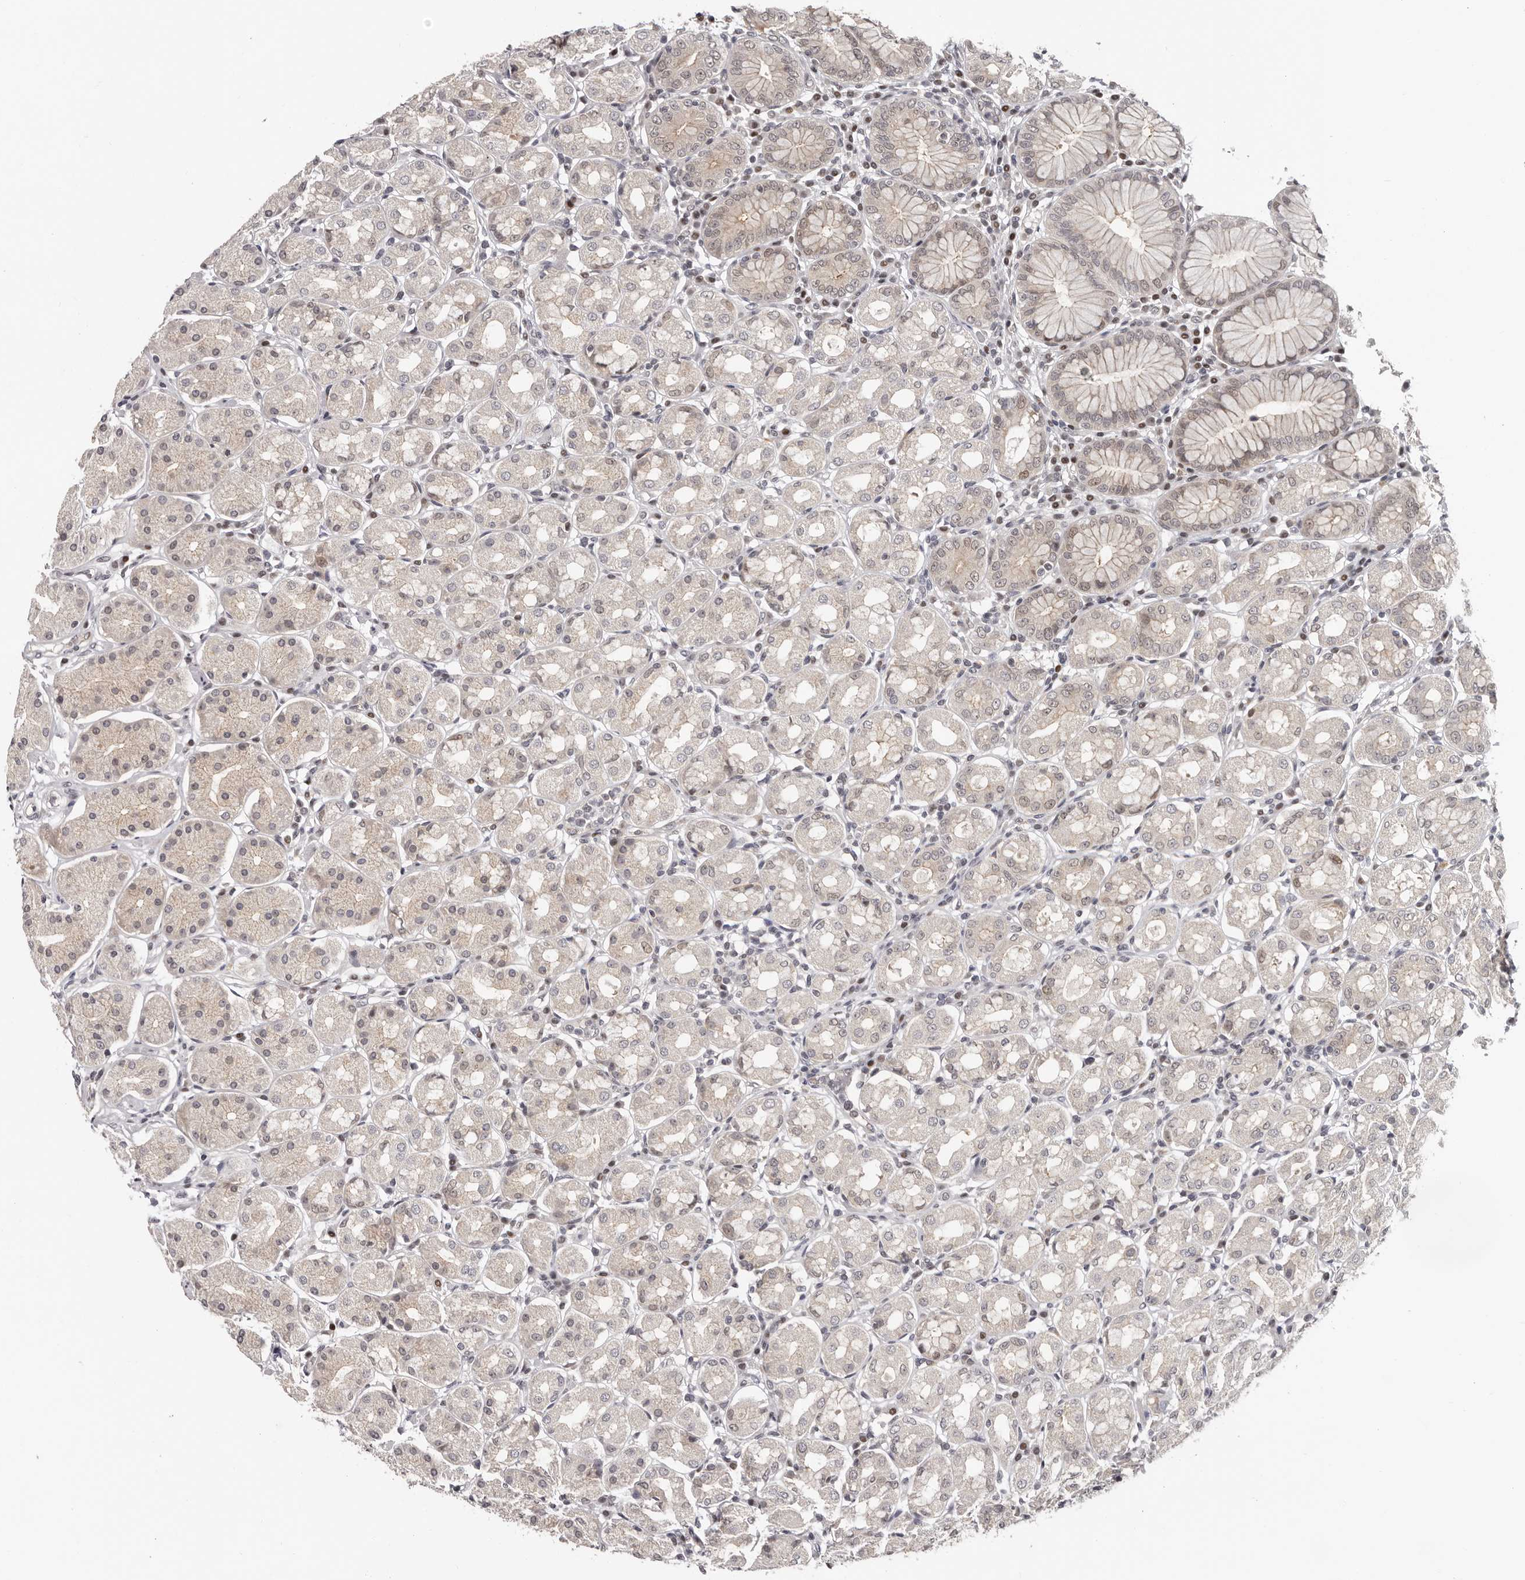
{"staining": {"intensity": "weak", "quantity": "<25%", "location": "cytoplasmic/membranous,nuclear"}, "tissue": "stomach", "cell_type": "Glandular cells", "image_type": "normal", "snomed": [{"axis": "morphology", "description": "Normal tissue, NOS"}, {"axis": "topography", "description": "Stomach"}, {"axis": "topography", "description": "Stomach, lower"}], "caption": "IHC histopathology image of unremarkable stomach stained for a protein (brown), which exhibits no positivity in glandular cells. (Stains: DAB IHC with hematoxylin counter stain, Microscopy: brightfield microscopy at high magnification).", "gene": "TBX5", "patient": {"sex": "female", "age": 56}}